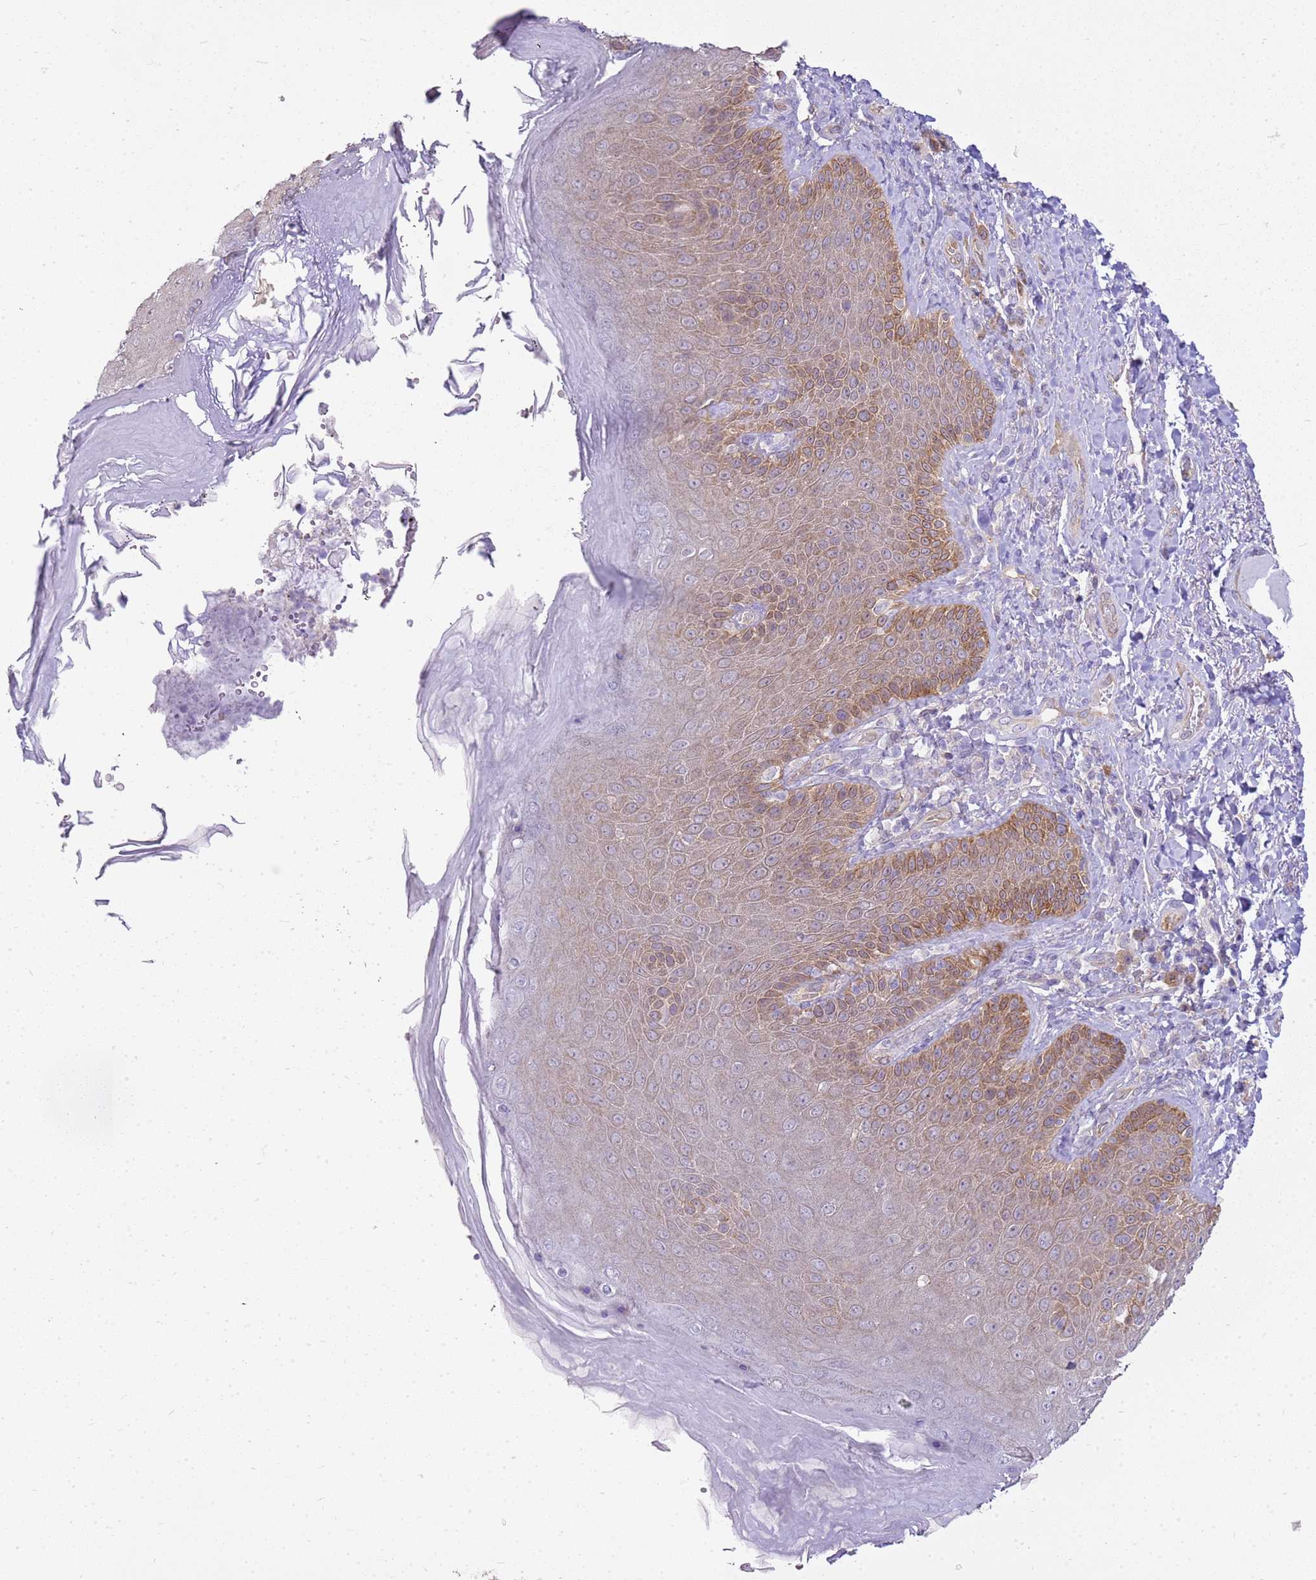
{"staining": {"intensity": "moderate", "quantity": "25%-75%", "location": "cytoplasmic/membranous"}, "tissue": "skin", "cell_type": "Epidermal cells", "image_type": "normal", "snomed": [{"axis": "morphology", "description": "Normal tissue, NOS"}, {"axis": "topography", "description": "Anal"}], "caption": "This is an image of immunohistochemistry (IHC) staining of normal skin, which shows moderate expression in the cytoplasmic/membranous of epidermal cells.", "gene": "YWHAE", "patient": {"sex": "female", "age": 89}}